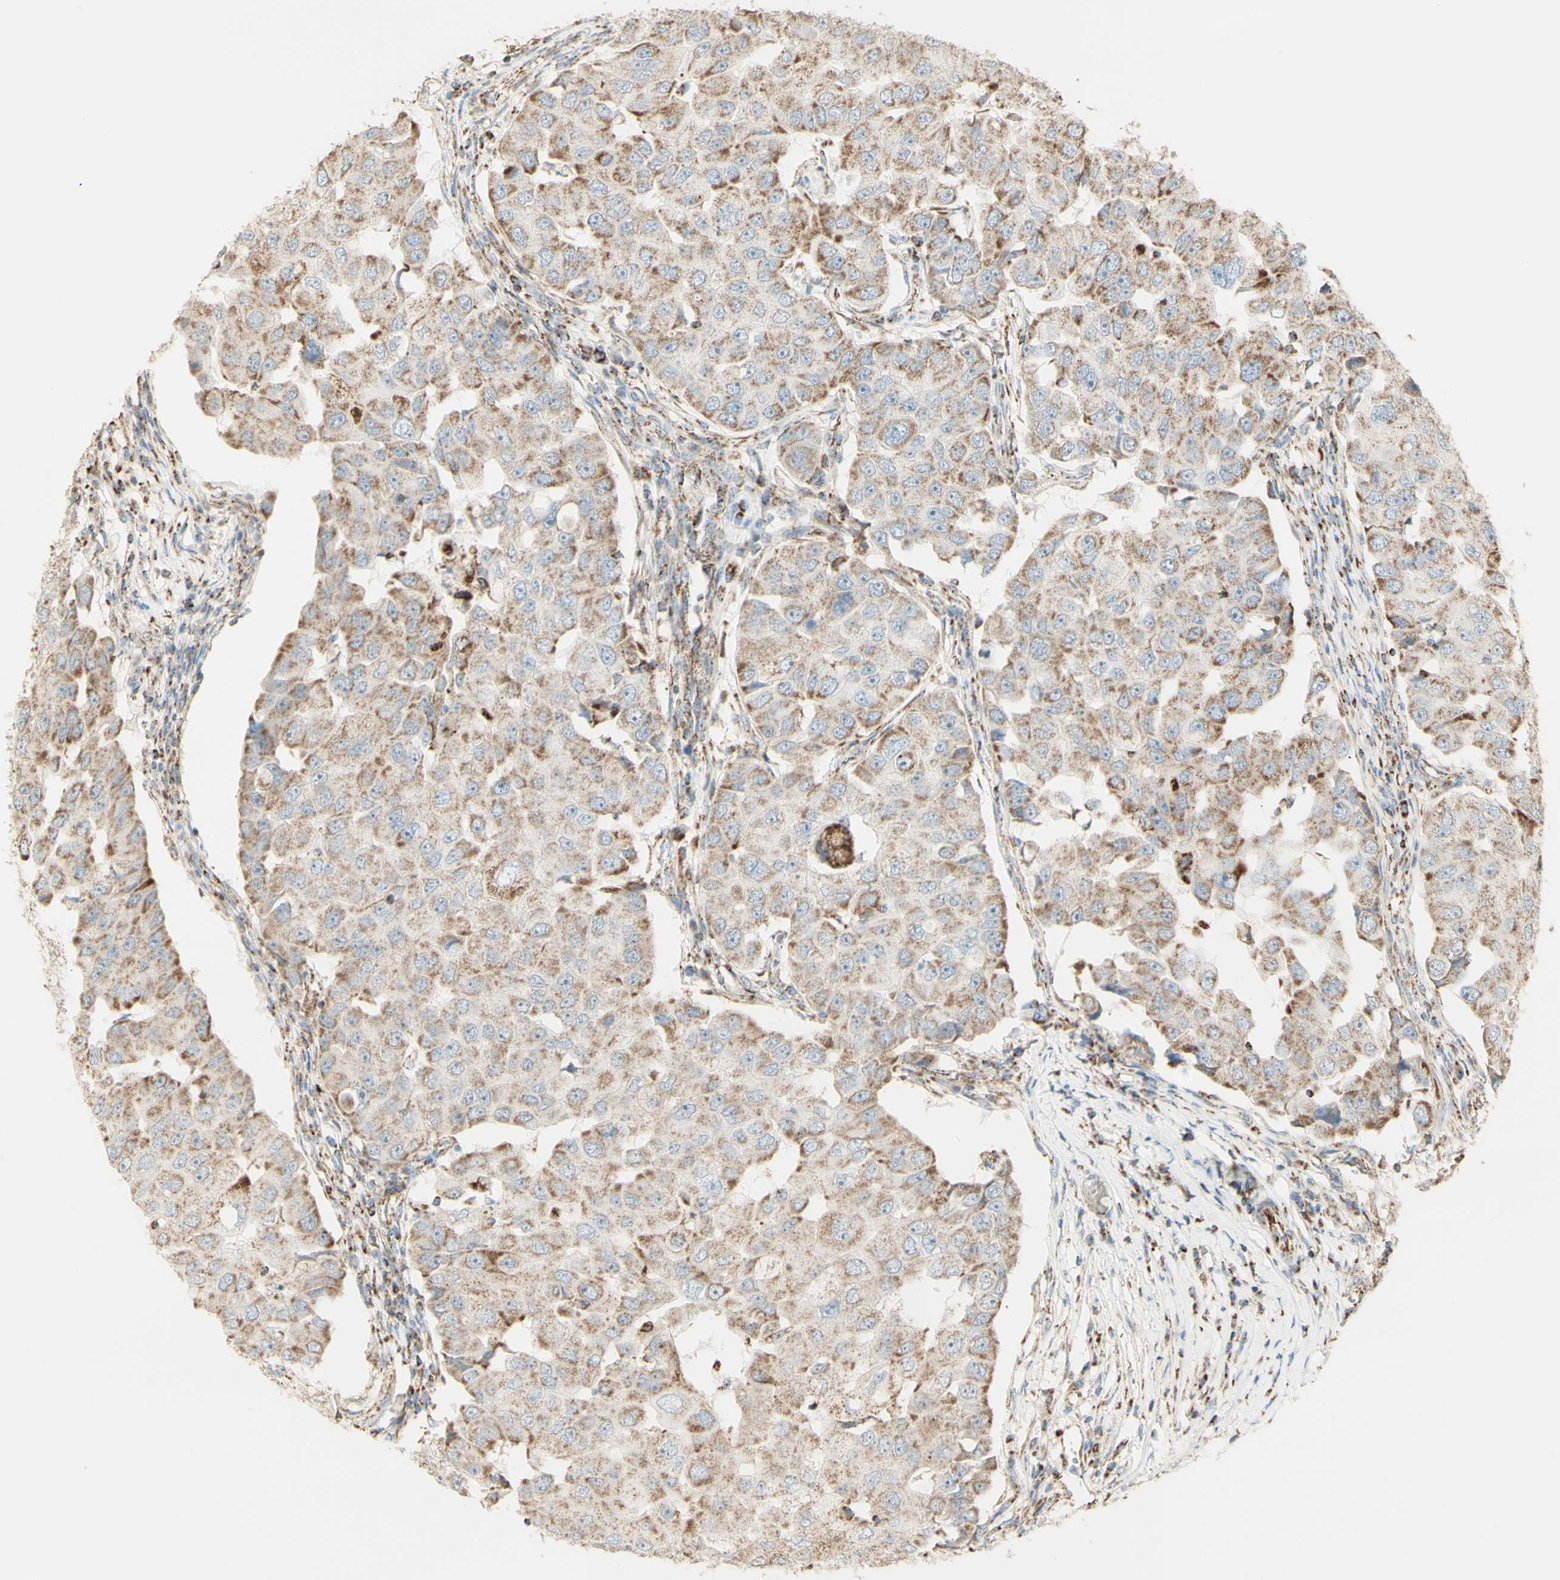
{"staining": {"intensity": "weak", "quantity": "25%-75%", "location": "cytoplasmic/membranous"}, "tissue": "breast cancer", "cell_type": "Tumor cells", "image_type": "cancer", "snomed": [{"axis": "morphology", "description": "Duct carcinoma"}, {"axis": "topography", "description": "Breast"}], "caption": "This micrograph shows breast invasive ductal carcinoma stained with immunohistochemistry (IHC) to label a protein in brown. The cytoplasmic/membranous of tumor cells show weak positivity for the protein. Nuclei are counter-stained blue.", "gene": "LETM1", "patient": {"sex": "female", "age": 27}}